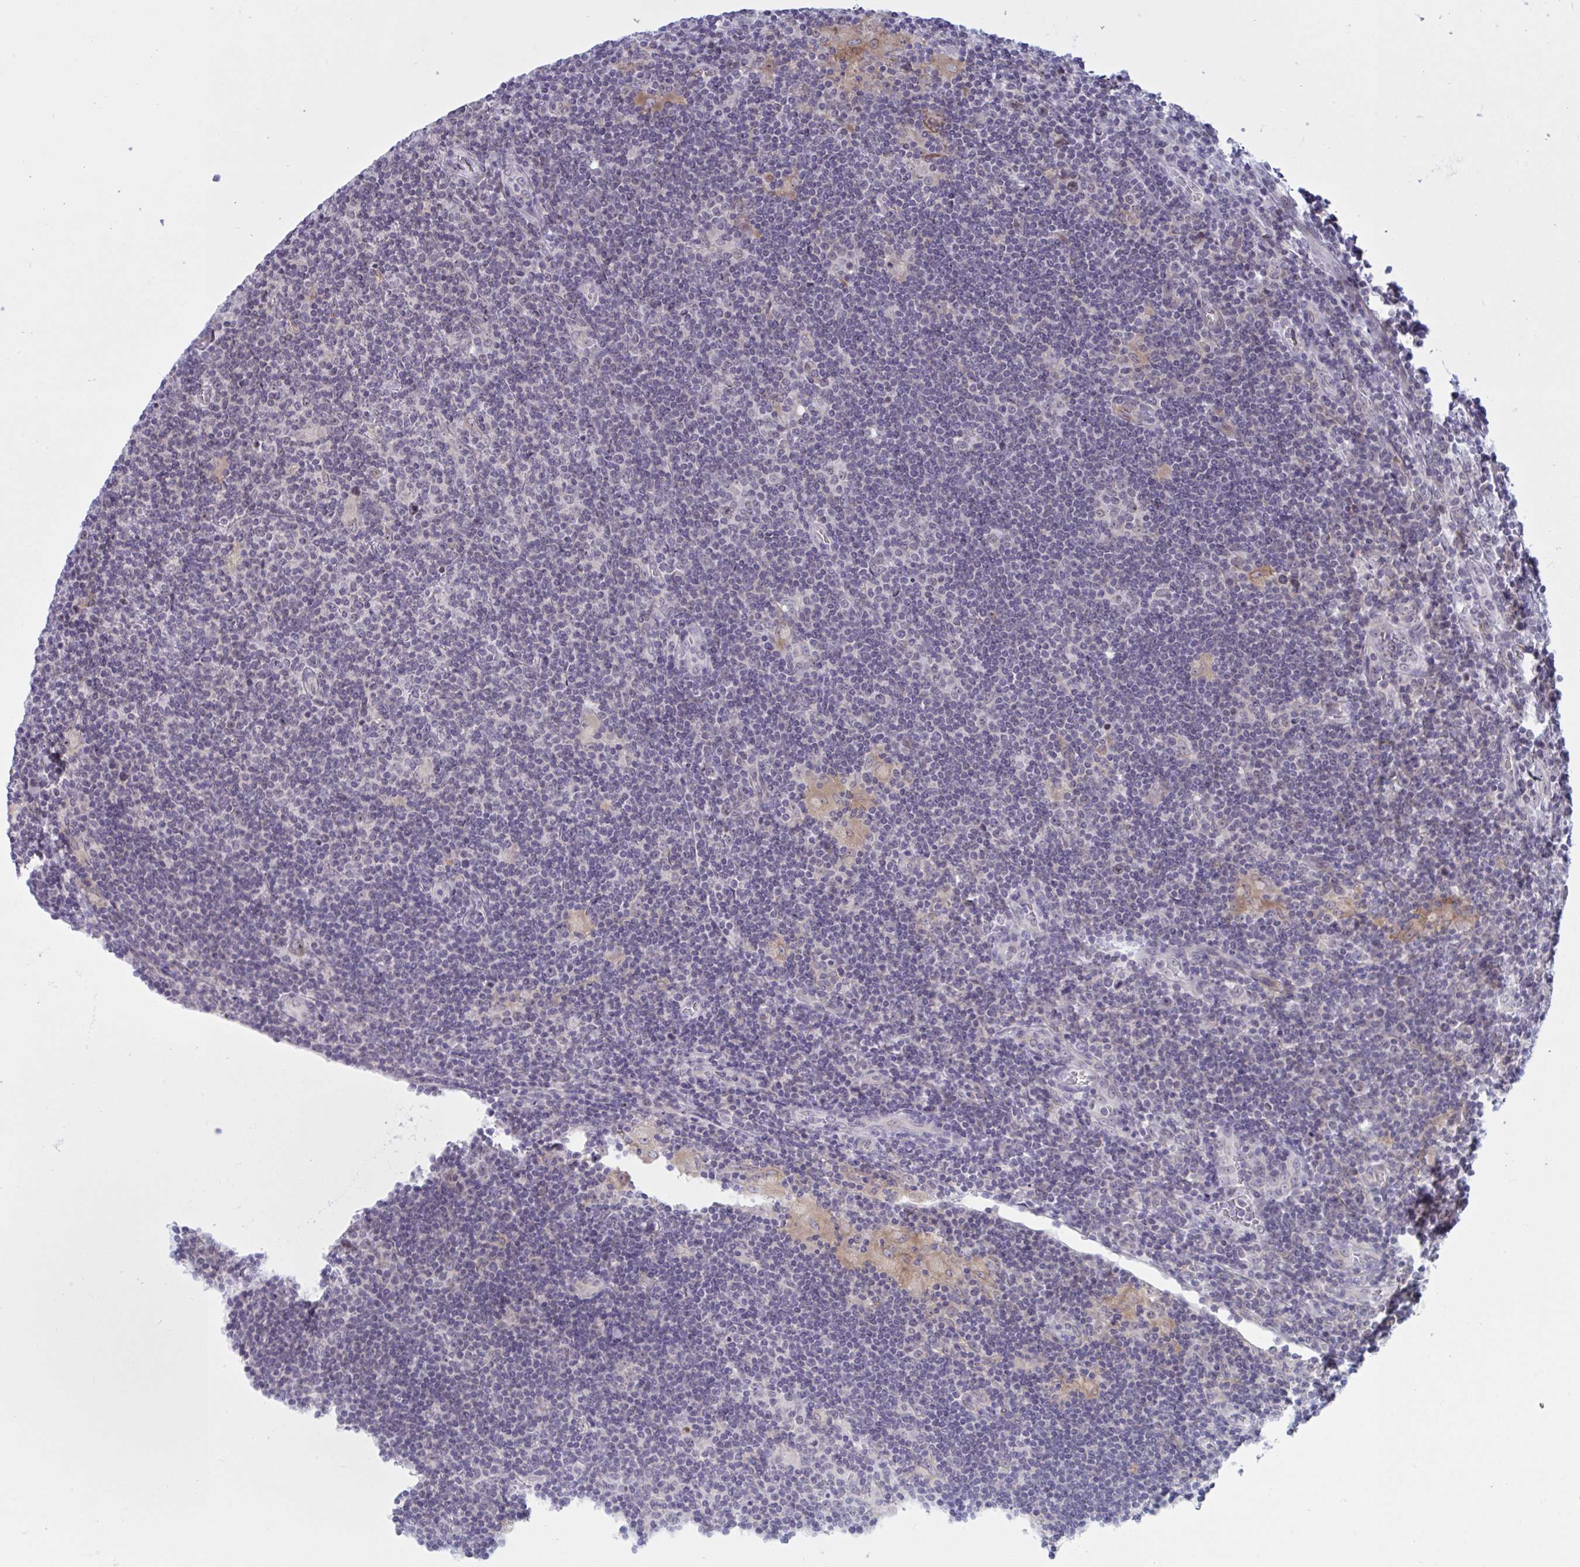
{"staining": {"intensity": "negative", "quantity": "none", "location": "none"}, "tissue": "lymphoma", "cell_type": "Tumor cells", "image_type": "cancer", "snomed": [{"axis": "morphology", "description": "Hodgkin's disease, NOS"}, {"axis": "topography", "description": "Lymph node"}], "caption": "Protein analysis of Hodgkin's disease exhibits no significant expression in tumor cells.", "gene": "DOCK11", "patient": {"sex": "male", "age": 40}}